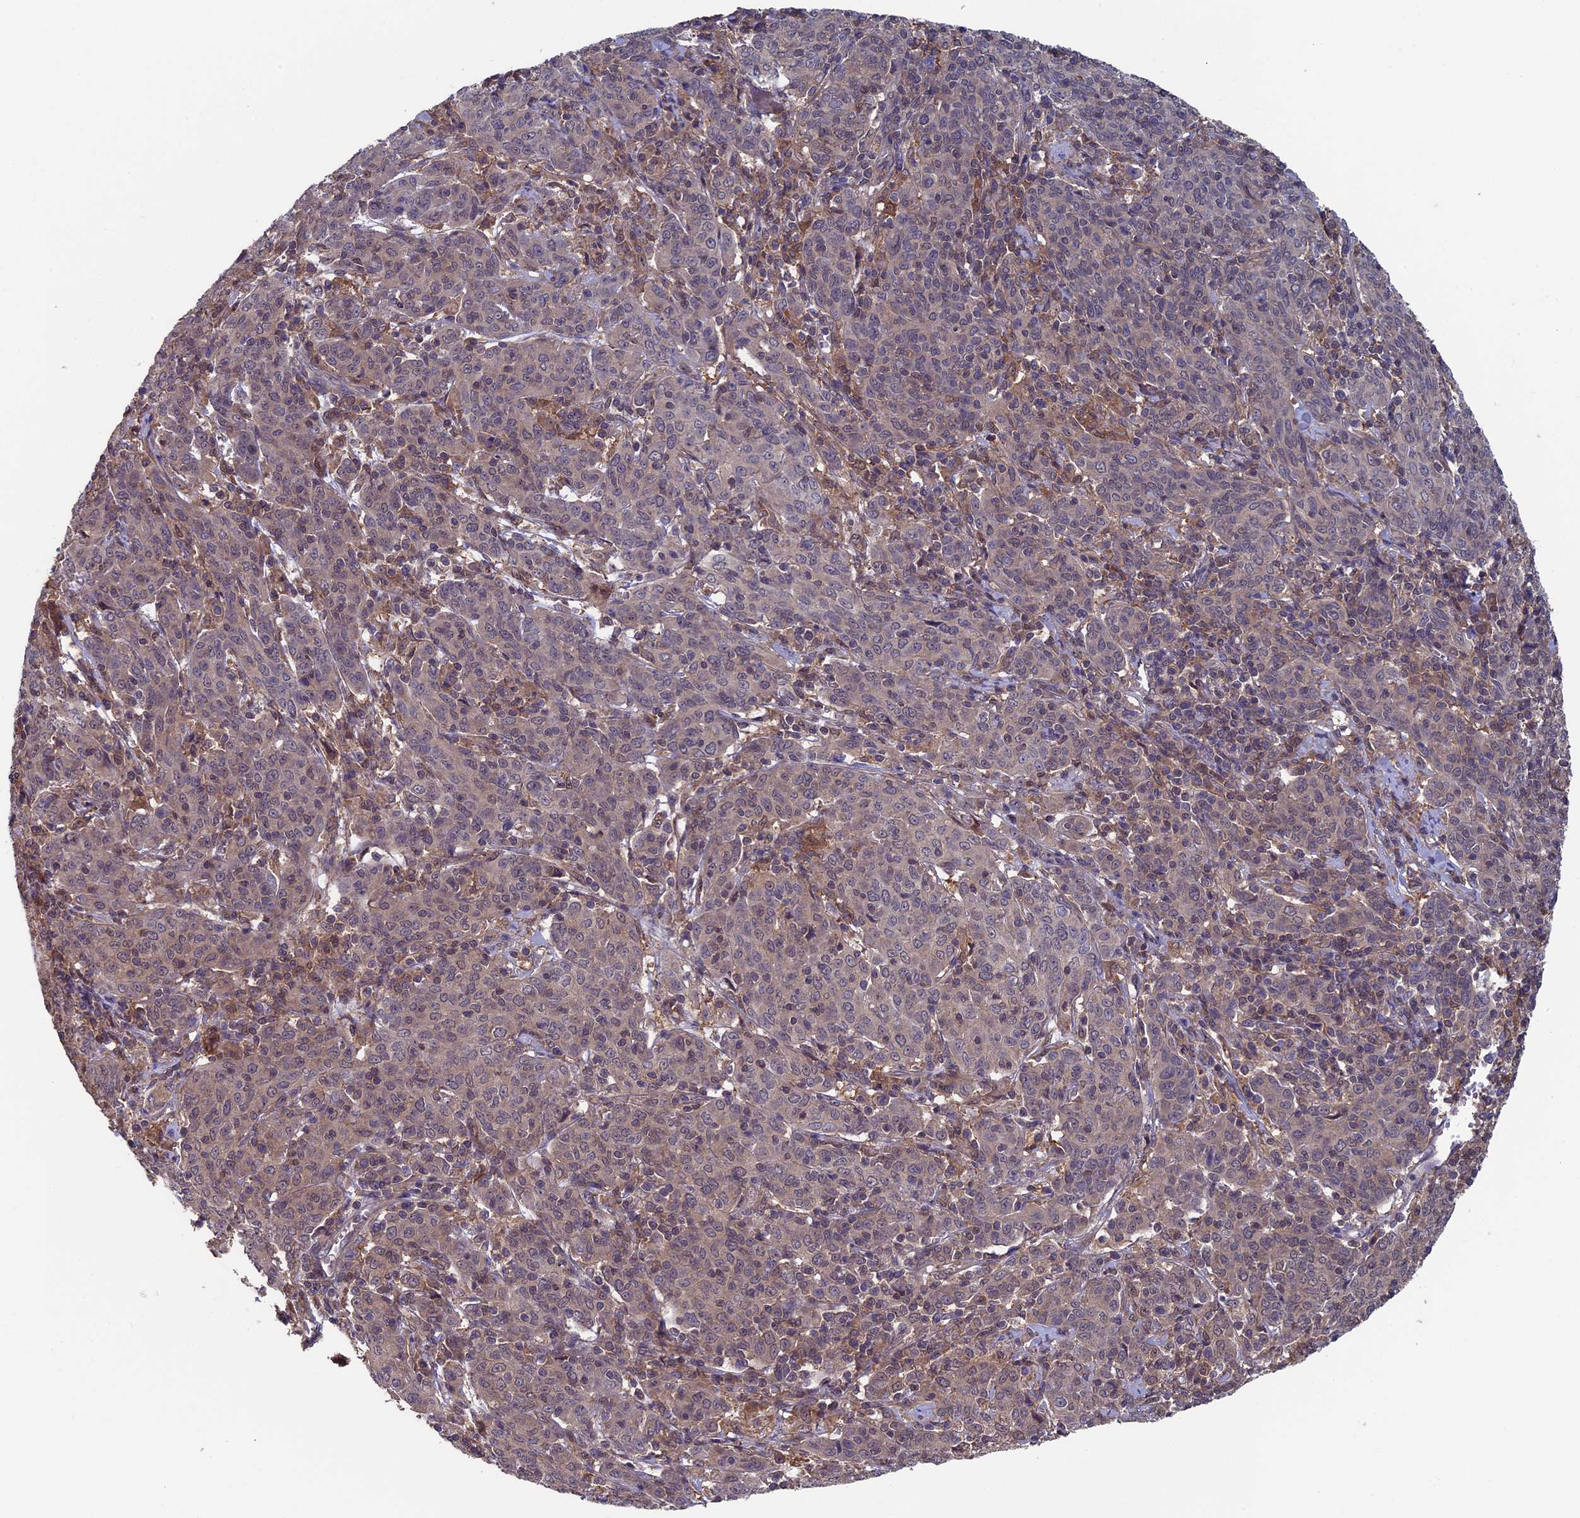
{"staining": {"intensity": "negative", "quantity": "none", "location": "none"}, "tissue": "cervical cancer", "cell_type": "Tumor cells", "image_type": "cancer", "snomed": [{"axis": "morphology", "description": "Squamous cell carcinoma, NOS"}, {"axis": "topography", "description": "Cervix"}], "caption": "Immunohistochemistry (IHC) micrograph of cervical squamous cell carcinoma stained for a protein (brown), which exhibits no staining in tumor cells.", "gene": "LCMT1", "patient": {"sex": "female", "age": 67}}